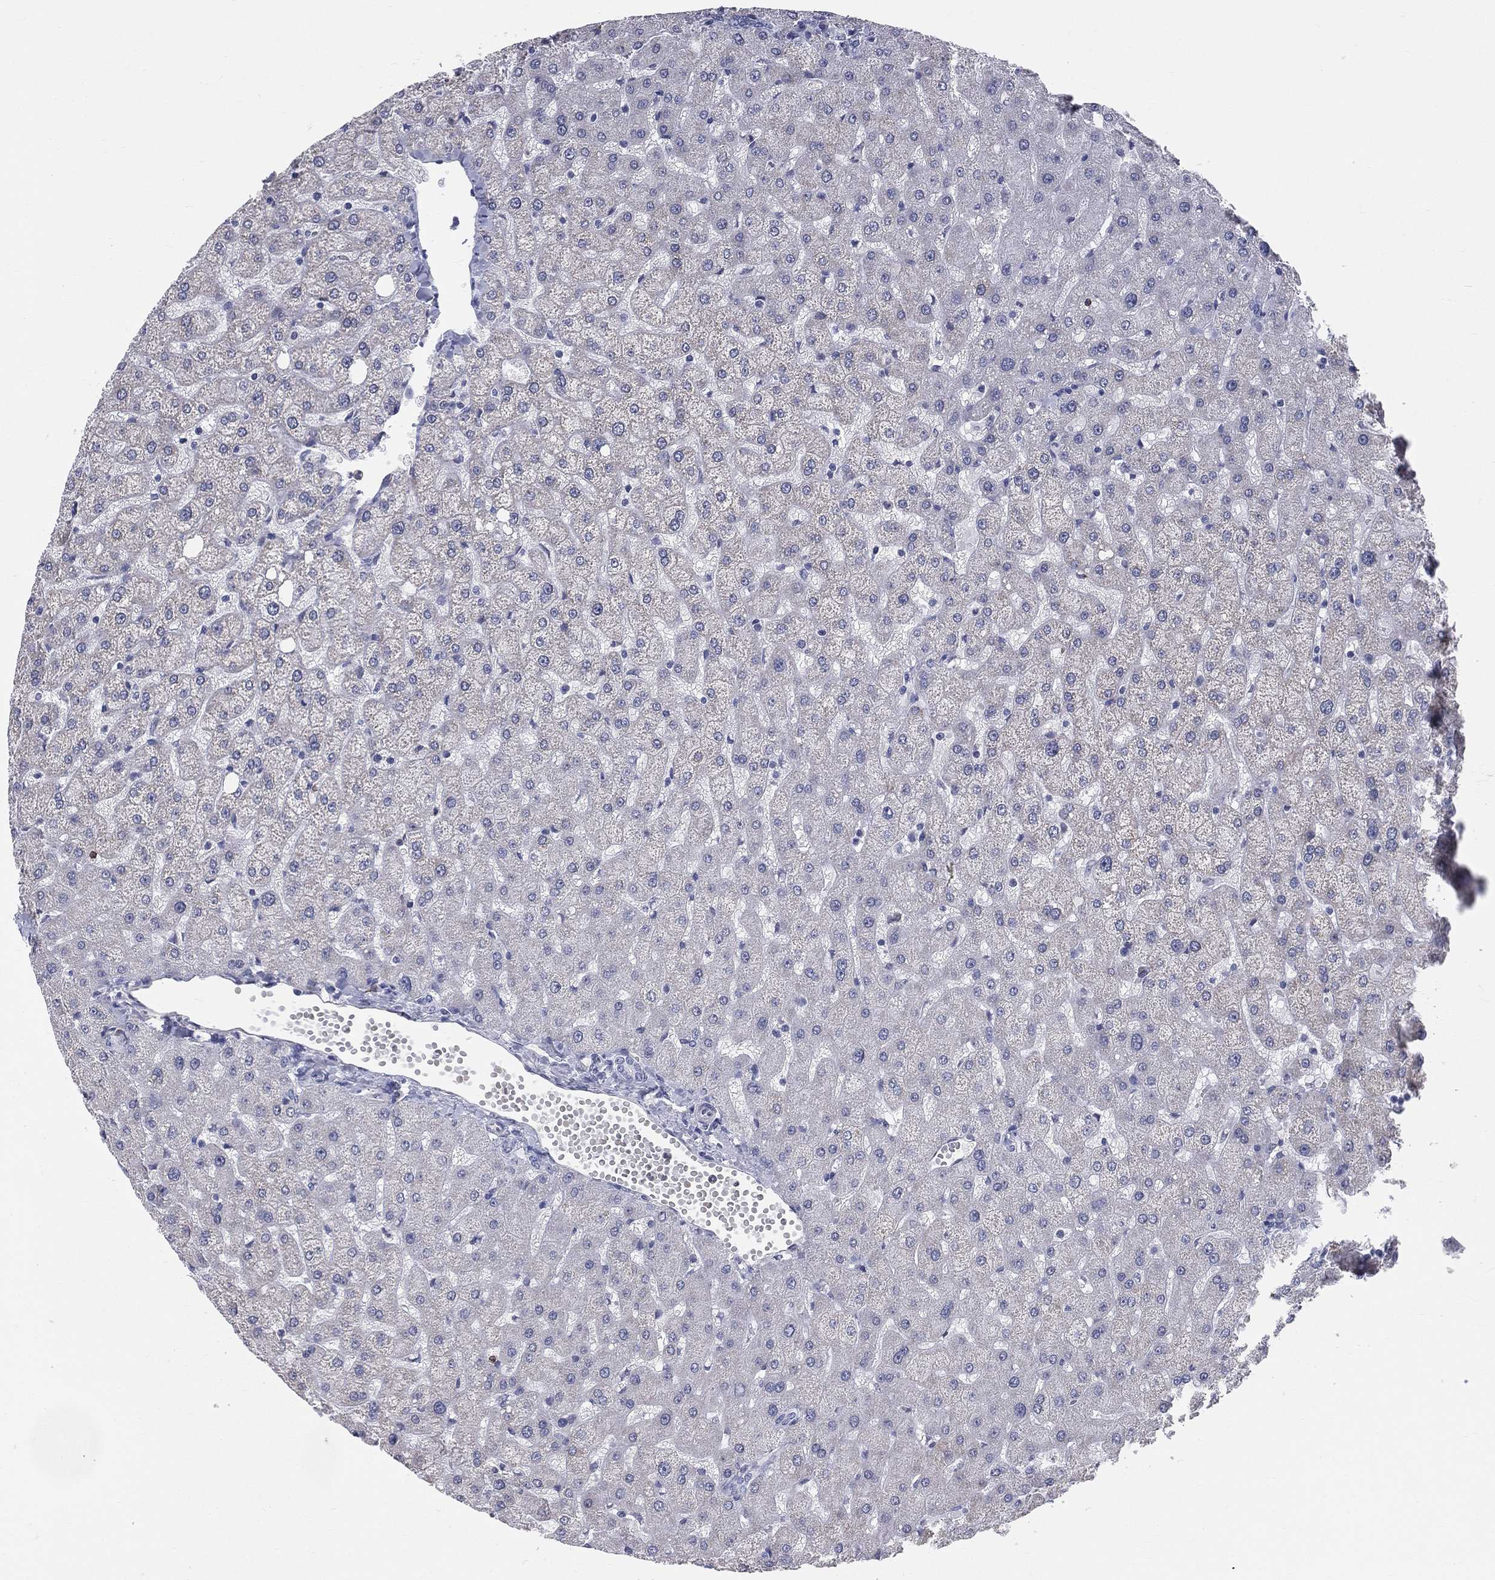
{"staining": {"intensity": "negative", "quantity": "none", "location": "none"}, "tissue": "liver", "cell_type": "Cholangiocytes", "image_type": "normal", "snomed": [{"axis": "morphology", "description": "Normal tissue, NOS"}, {"axis": "topography", "description": "Liver"}], "caption": "Immunohistochemistry image of unremarkable human liver stained for a protein (brown), which exhibits no staining in cholangiocytes.", "gene": "CD22", "patient": {"sex": "female", "age": 50}}